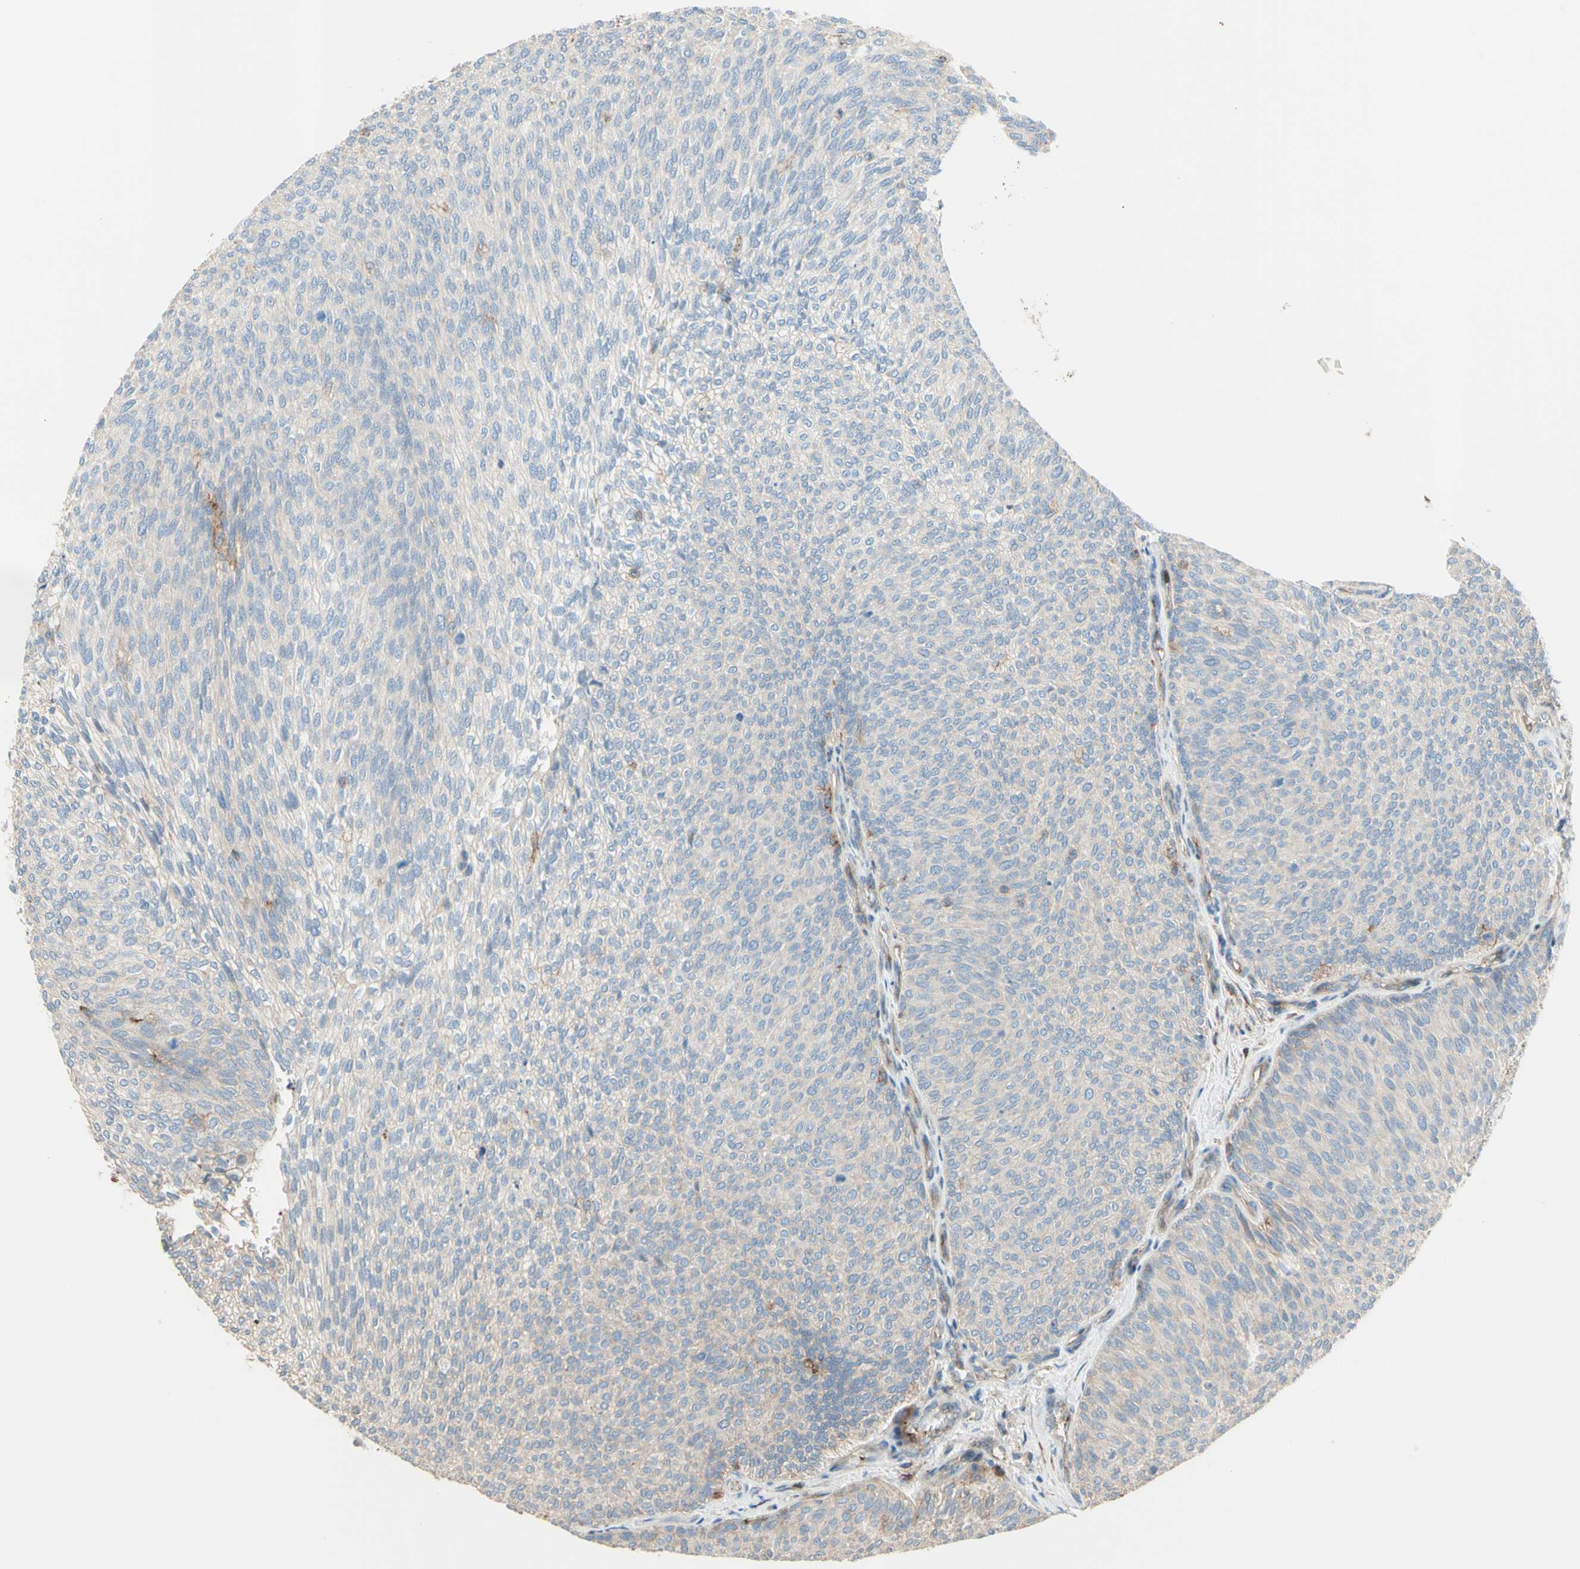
{"staining": {"intensity": "negative", "quantity": "none", "location": "none"}, "tissue": "urothelial cancer", "cell_type": "Tumor cells", "image_type": "cancer", "snomed": [{"axis": "morphology", "description": "Urothelial carcinoma, Low grade"}, {"axis": "topography", "description": "Urinary bladder"}], "caption": "DAB immunohistochemical staining of urothelial cancer displays no significant staining in tumor cells. (DAB (3,3'-diaminobenzidine) immunohistochemistry (IHC) with hematoxylin counter stain).", "gene": "SEMA4C", "patient": {"sex": "female", "age": 79}}